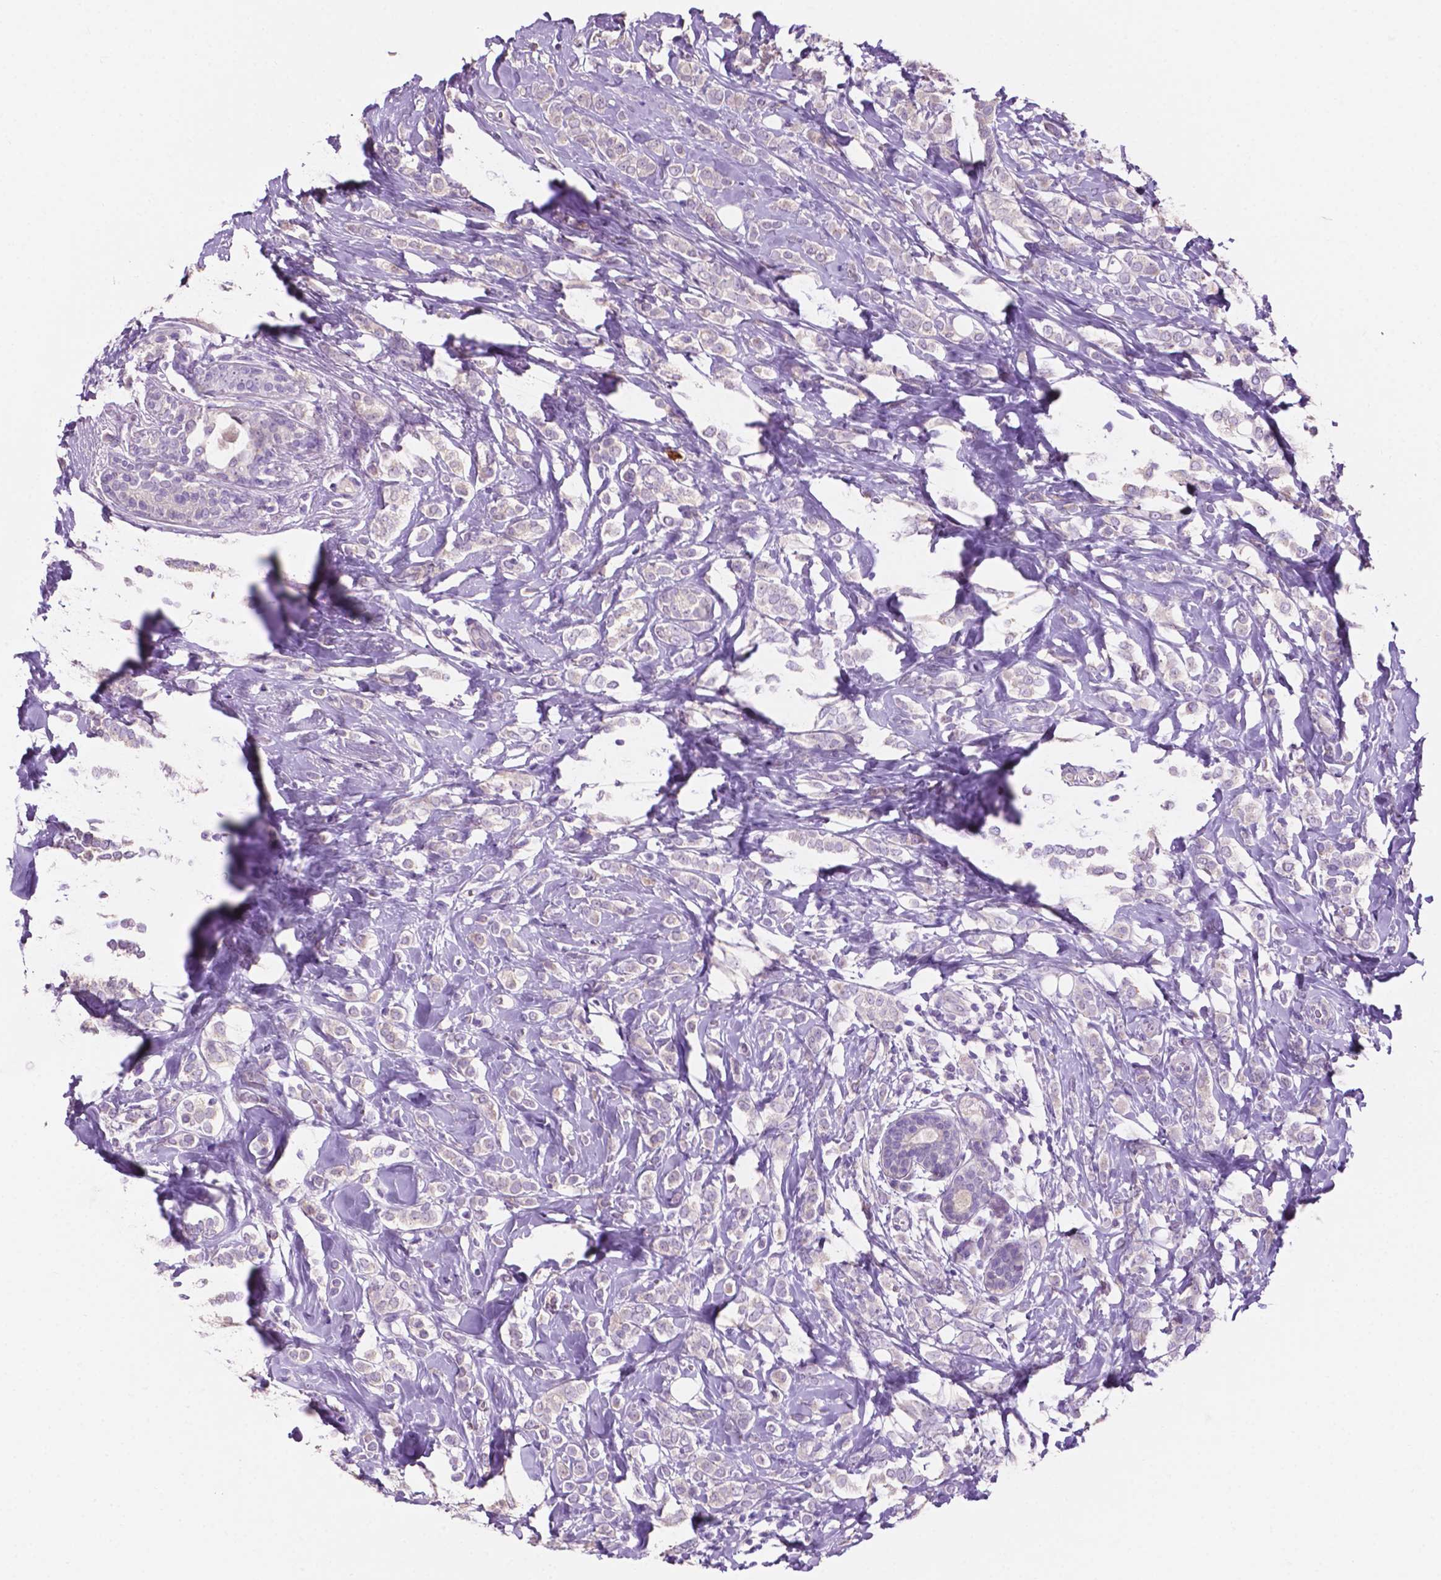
{"staining": {"intensity": "negative", "quantity": "none", "location": "none"}, "tissue": "breast cancer", "cell_type": "Tumor cells", "image_type": "cancer", "snomed": [{"axis": "morphology", "description": "Lobular carcinoma"}, {"axis": "topography", "description": "Breast"}], "caption": "There is no significant staining in tumor cells of breast lobular carcinoma.", "gene": "CLDN17", "patient": {"sex": "female", "age": 49}}